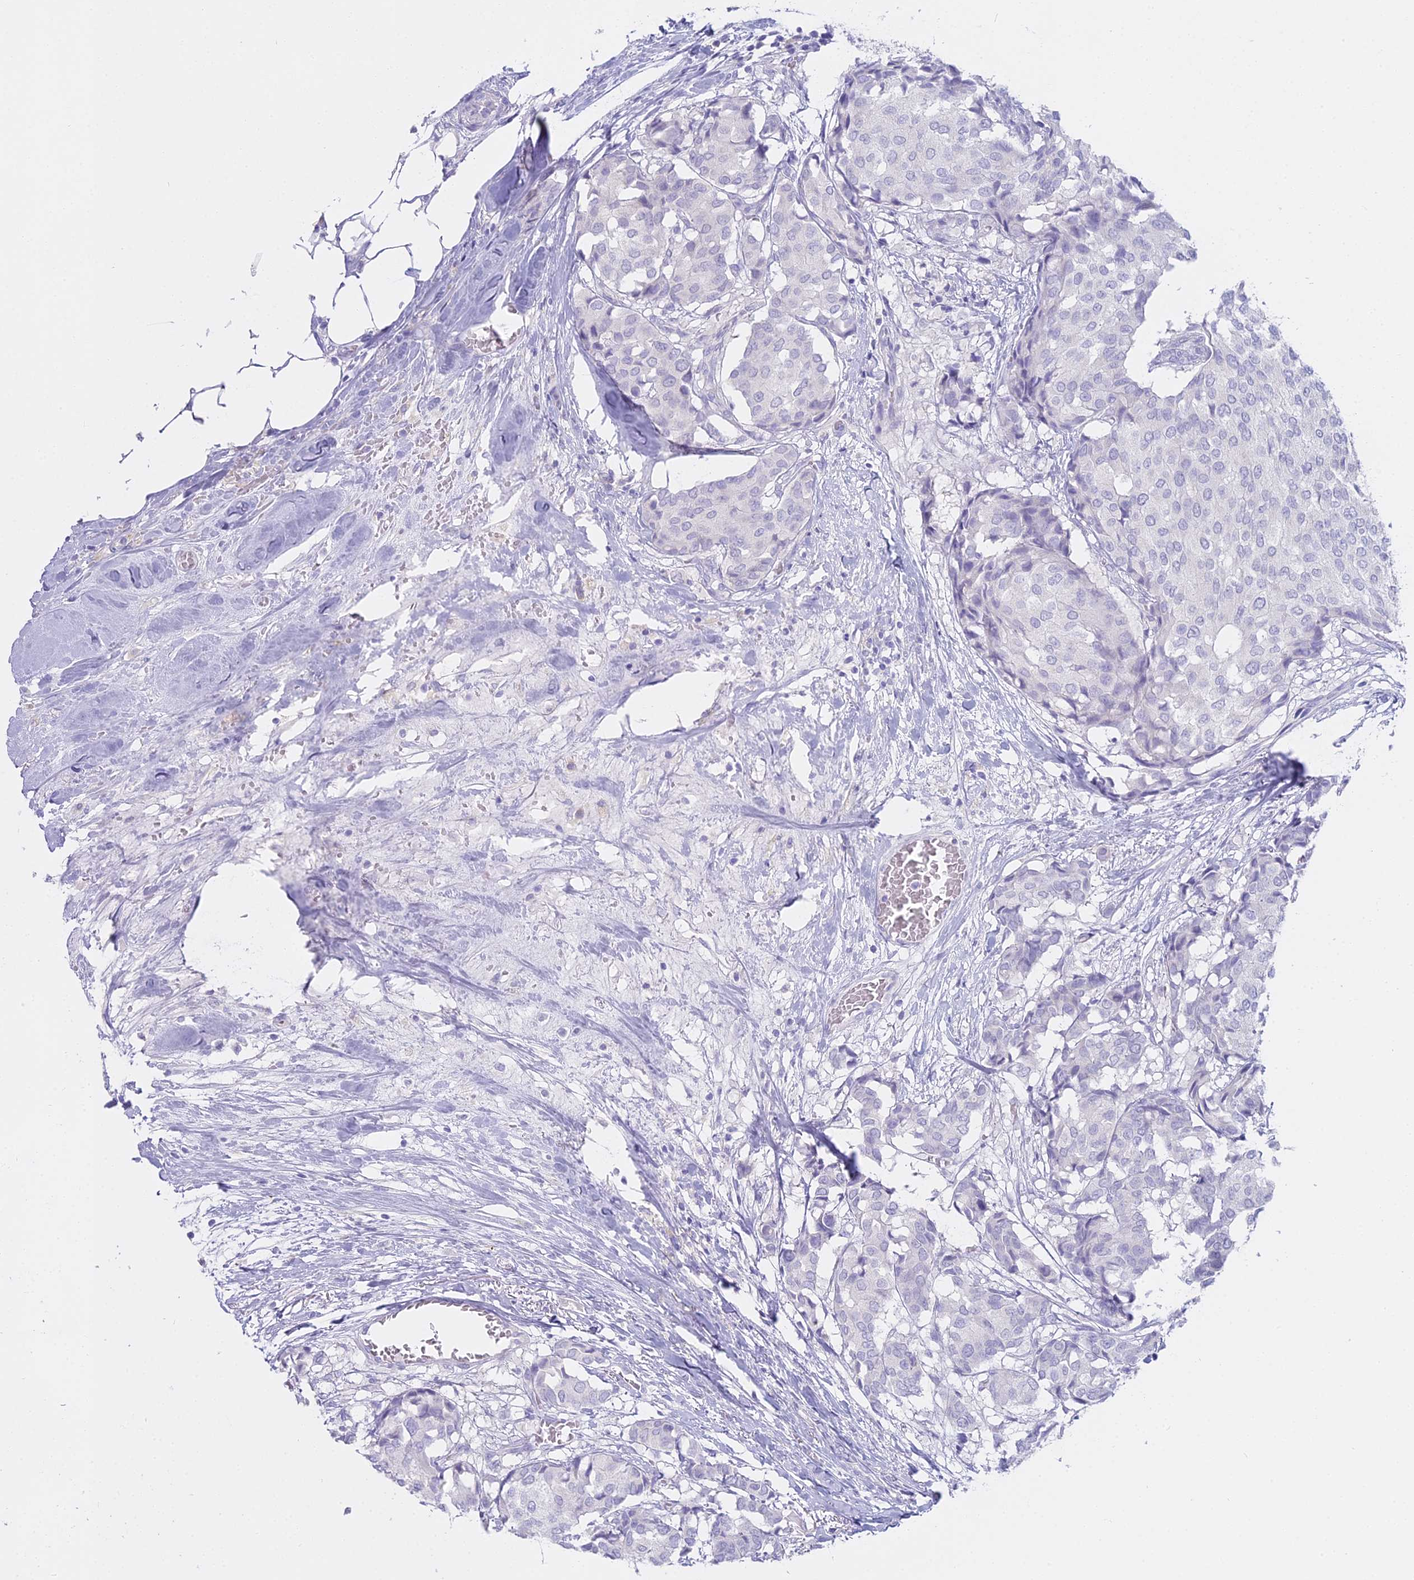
{"staining": {"intensity": "negative", "quantity": "none", "location": "none"}, "tissue": "breast cancer", "cell_type": "Tumor cells", "image_type": "cancer", "snomed": [{"axis": "morphology", "description": "Duct carcinoma"}, {"axis": "topography", "description": "Breast"}], "caption": "This is an immunohistochemistry photomicrograph of infiltrating ductal carcinoma (breast). There is no positivity in tumor cells.", "gene": "ALPP", "patient": {"sex": "female", "age": 75}}